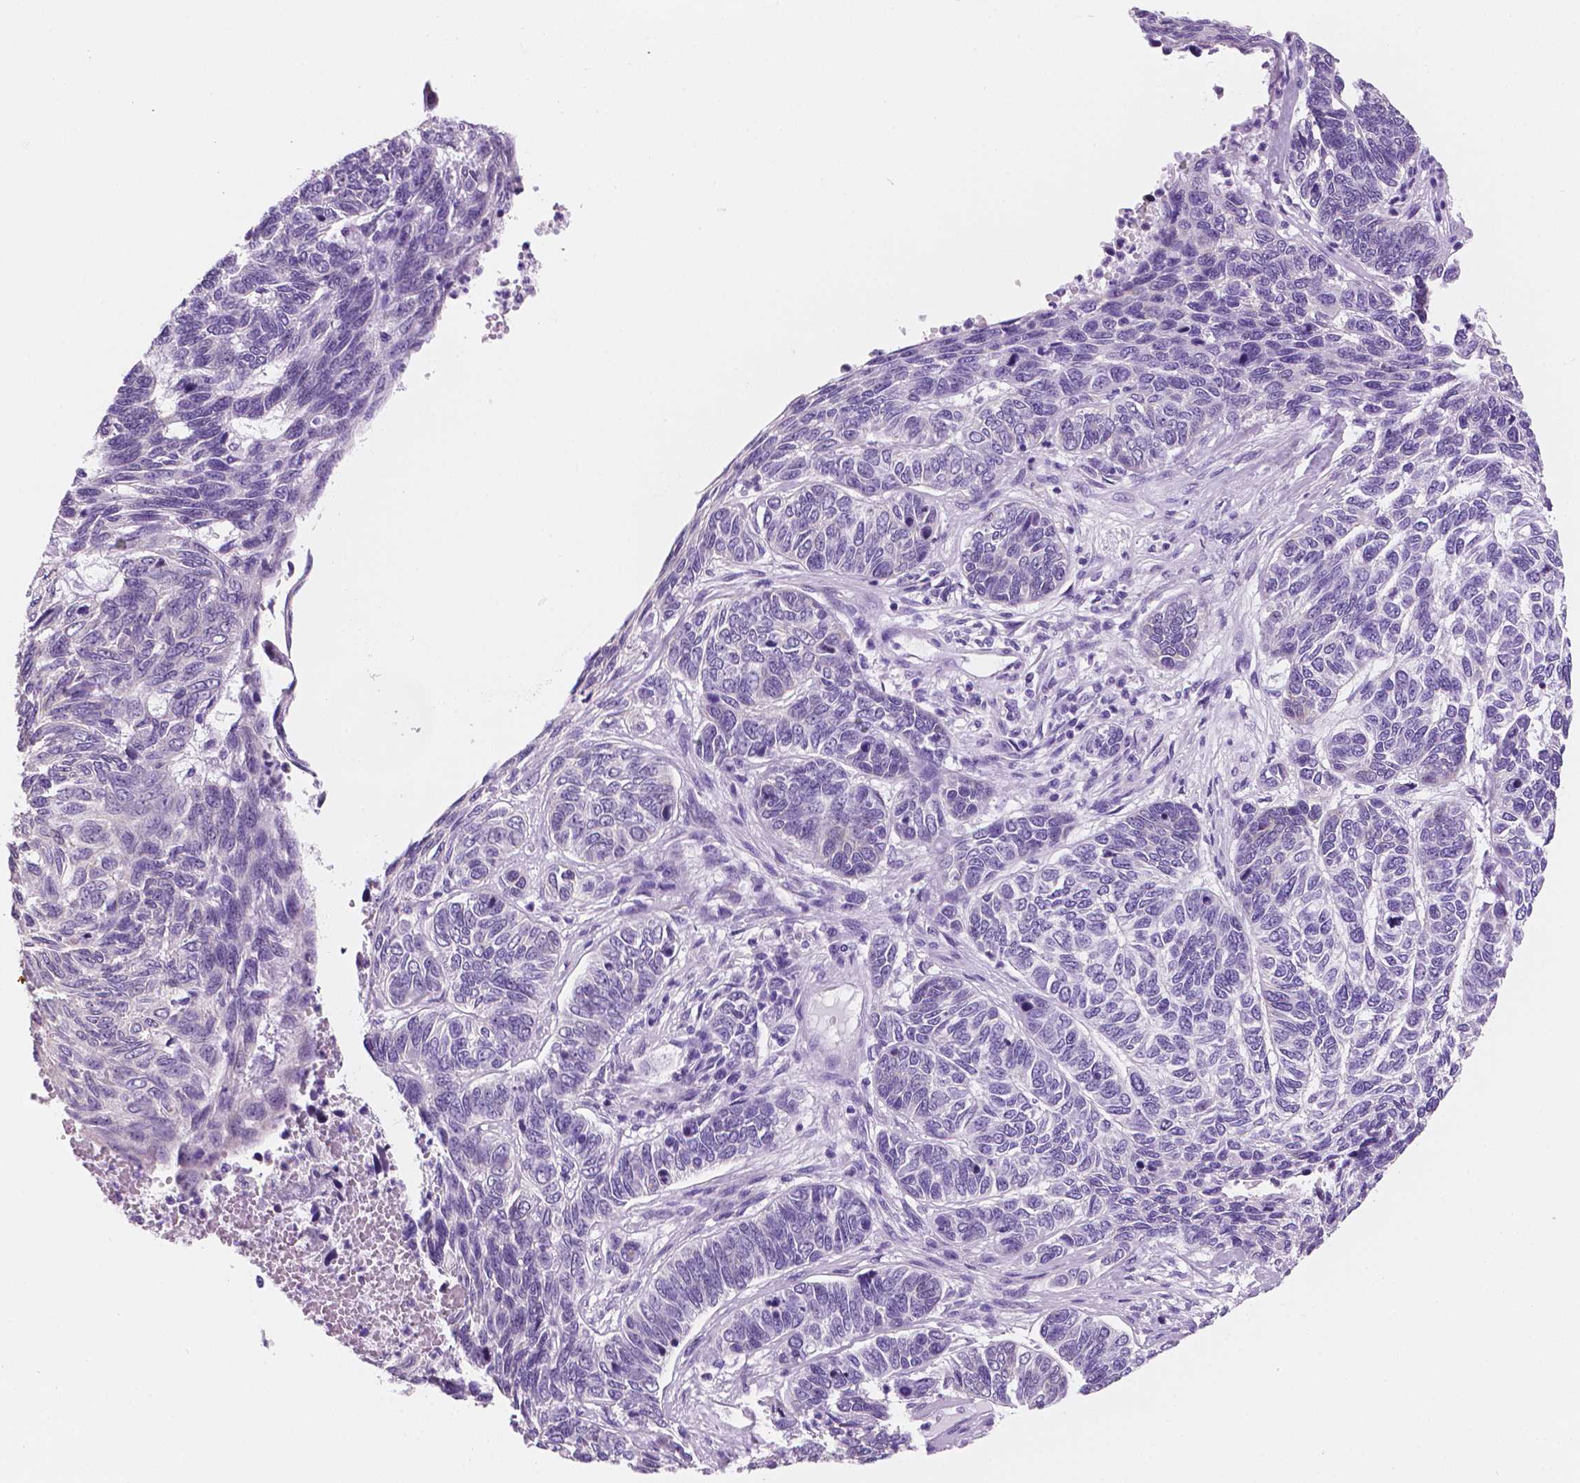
{"staining": {"intensity": "negative", "quantity": "none", "location": "none"}, "tissue": "skin cancer", "cell_type": "Tumor cells", "image_type": "cancer", "snomed": [{"axis": "morphology", "description": "Basal cell carcinoma"}, {"axis": "topography", "description": "Skin"}], "caption": "Skin cancer (basal cell carcinoma) stained for a protein using IHC reveals no staining tumor cells.", "gene": "PPL", "patient": {"sex": "female", "age": 65}}